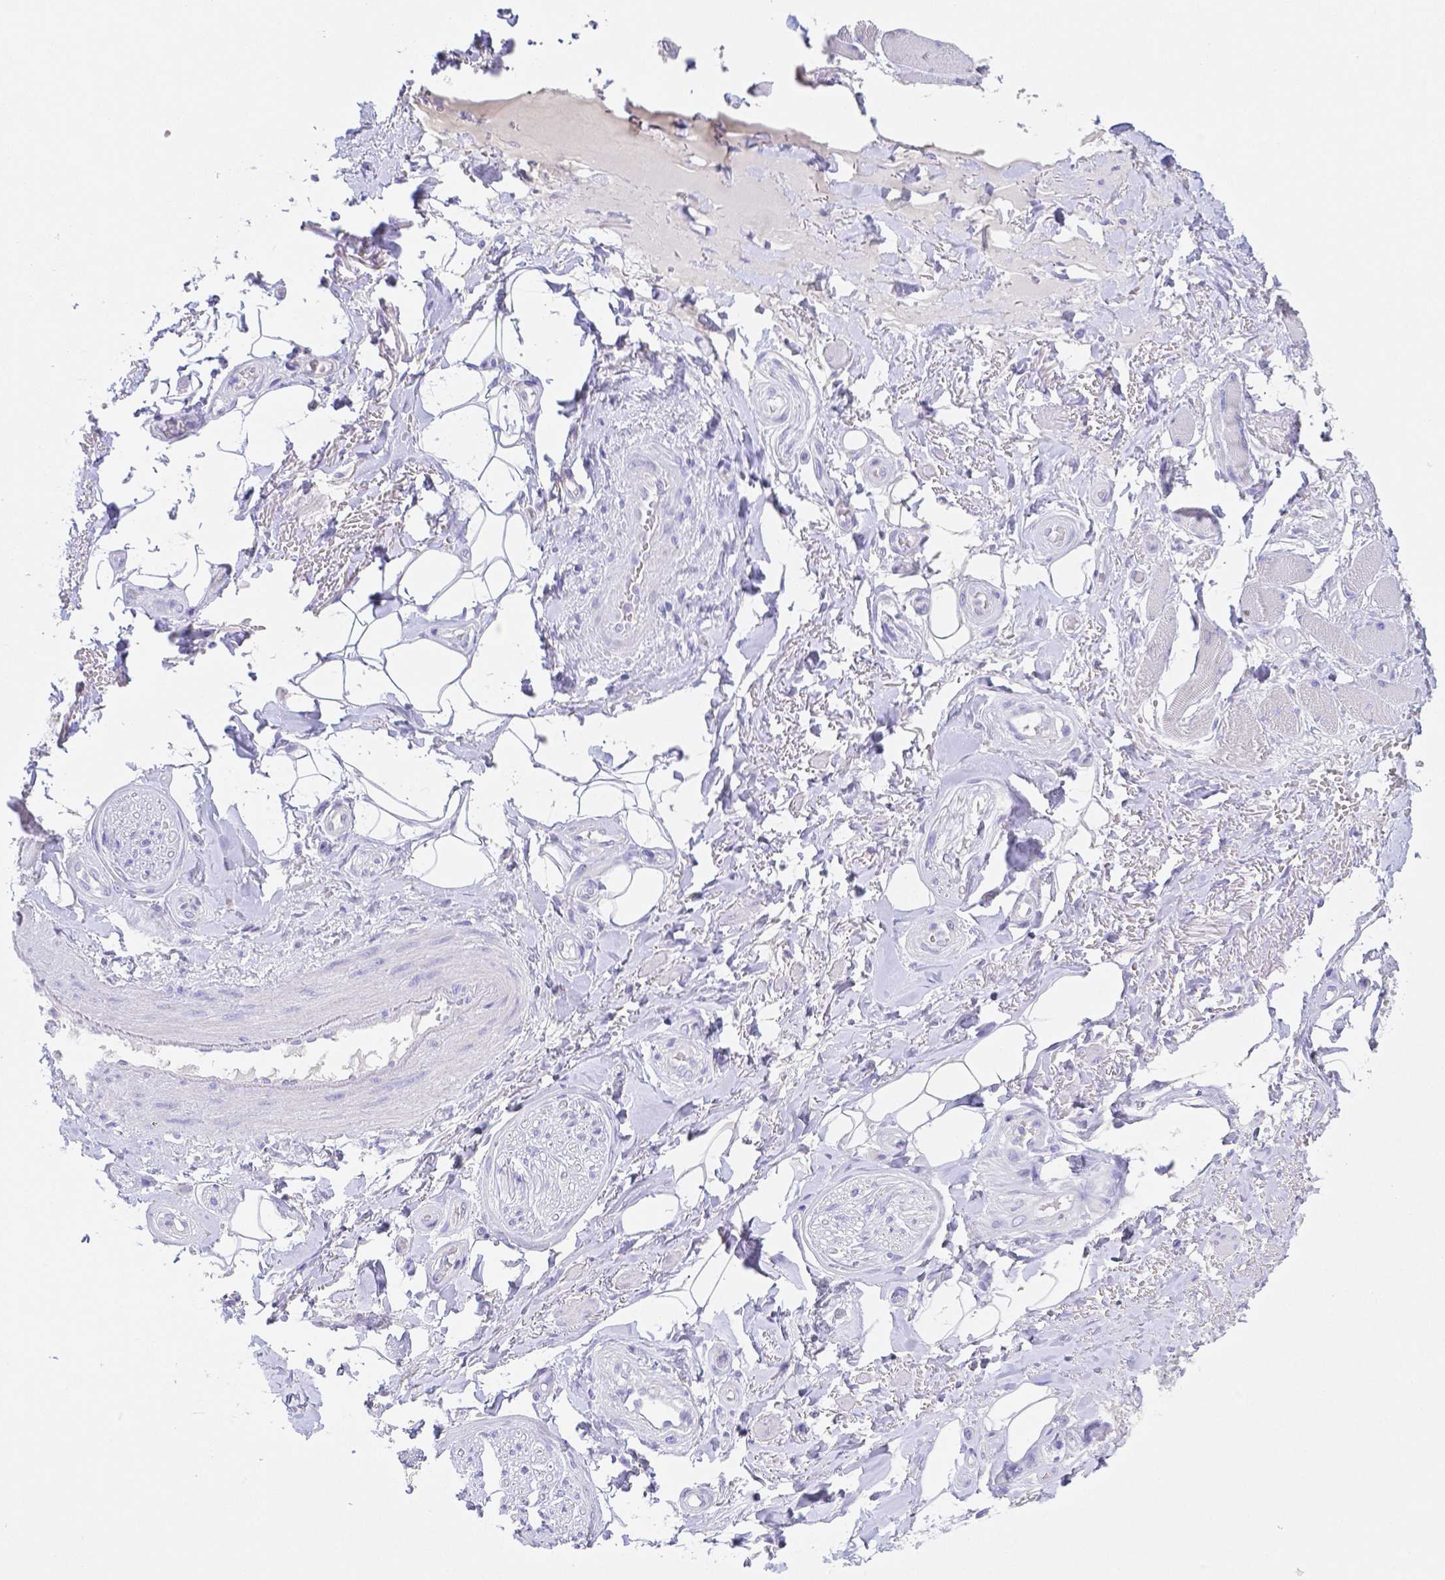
{"staining": {"intensity": "negative", "quantity": "none", "location": "none"}, "tissue": "adipose tissue", "cell_type": "Adipocytes", "image_type": "normal", "snomed": [{"axis": "morphology", "description": "Normal tissue, NOS"}, {"axis": "topography", "description": "Anal"}, {"axis": "topography", "description": "Peripheral nerve tissue"}], "caption": "The photomicrograph demonstrates no staining of adipocytes in benign adipose tissue. The staining is performed using DAB brown chromogen with nuclei counter-stained in using hematoxylin.", "gene": "ZG16B", "patient": {"sex": "male", "age": 53}}